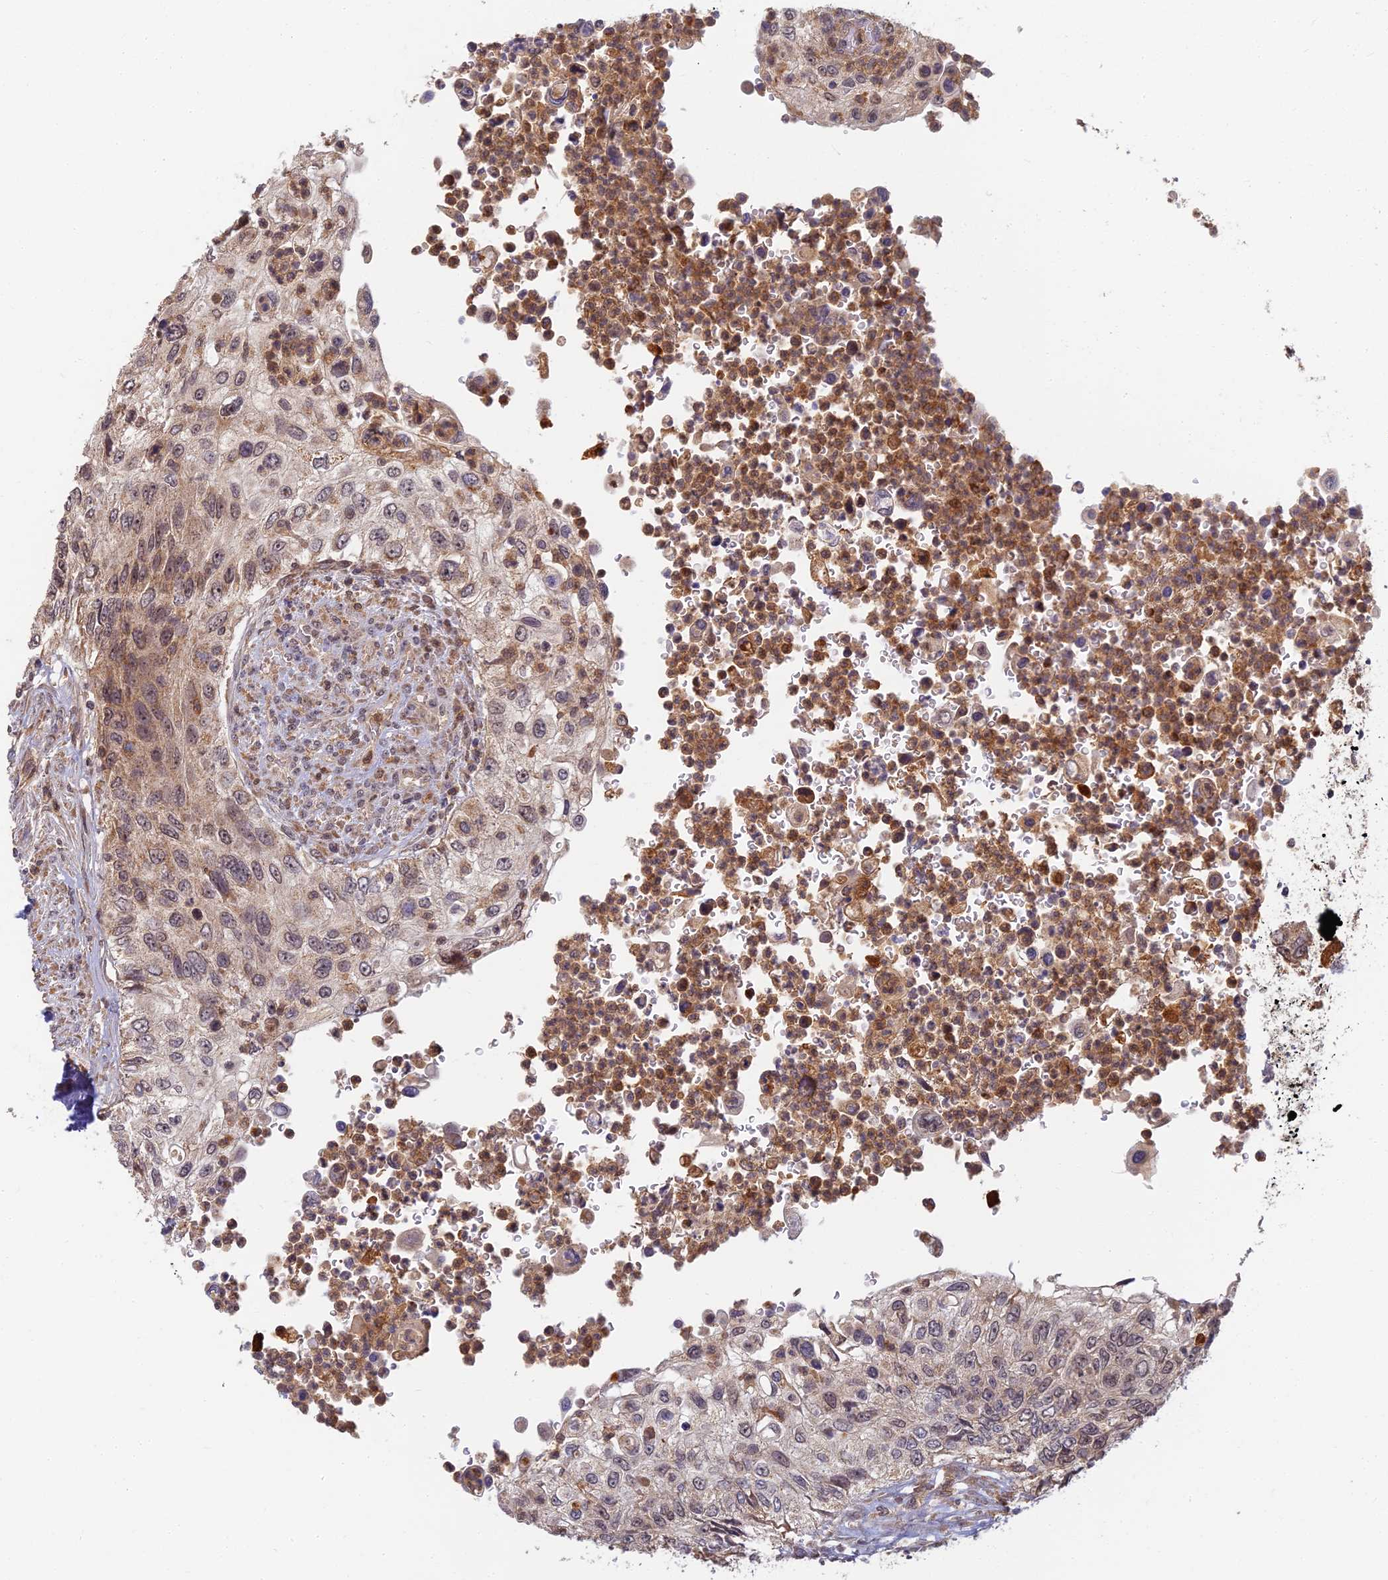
{"staining": {"intensity": "weak", "quantity": ">75%", "location": "cytoplasmic/membranous"}, "tissue": "urothelial cancer", "cell_type": "Tumor cells", "image_type": "cancer", "snomed": [{"axis": "morphology", "description": "Urothelial carcinoma, High grade"}, {"axis": "topography", "description": "Urinary bladder"}], "caption": "Urothelial cancer stained for a protein (brown) displays weak cytoplasmic/membranous positive expression in approximately >75% of tumor cells.", "gene": "RGL3", "patient": {"sex": "female", "age": 60}}